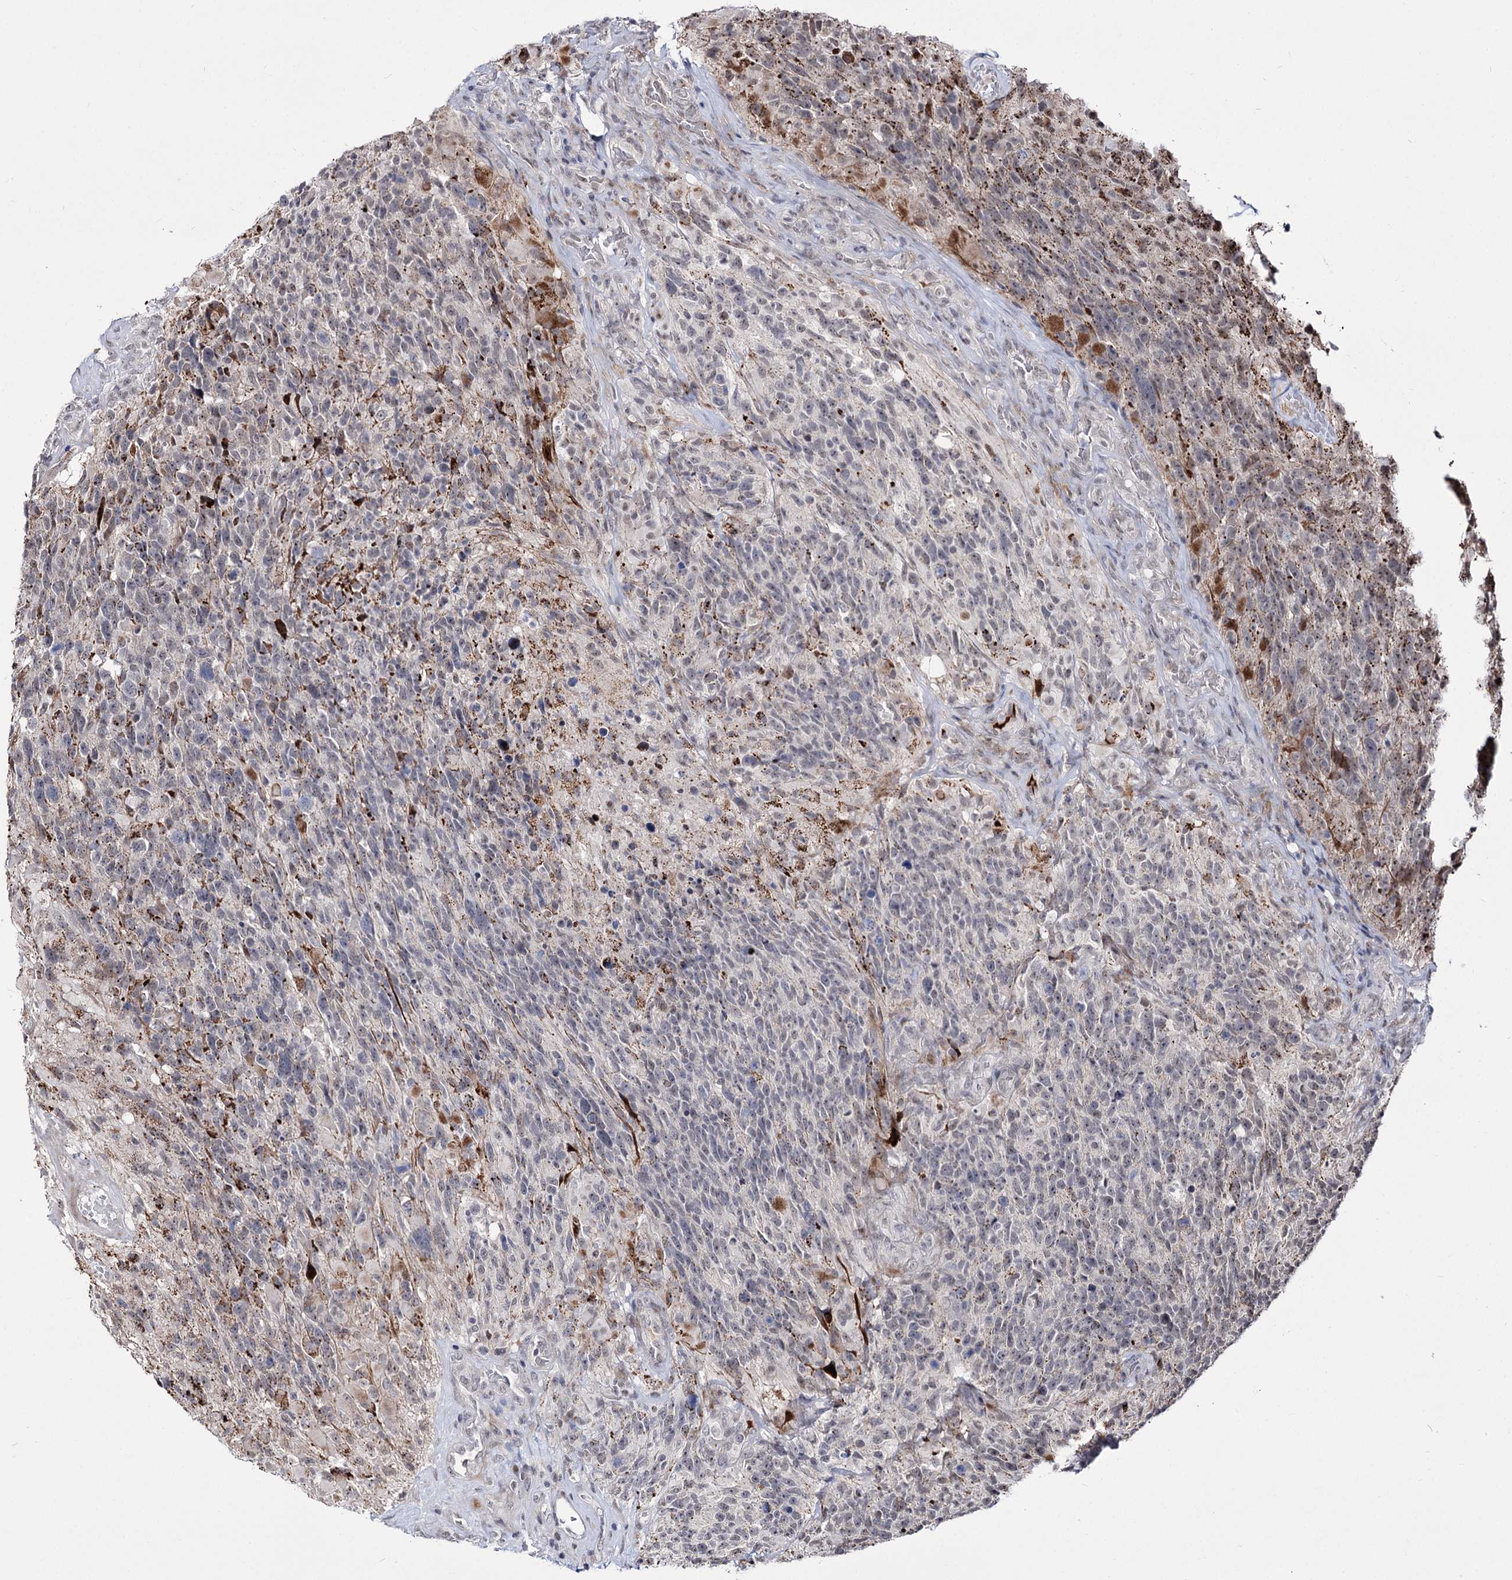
{"staining": {"intensity": "negative", "quantity": "none", "location": "none"}, "tissue": "glioma", "cell_type": "Tumor cells", "image_type": "cancer", "snomed": [{"axis": "morphology", "description": "Glioma, malignant, High grade"}, {"axis": "topography", "description": "Brain"}], "caption": "Human glioma stained for a protein using immunohistochemistry (IHC) shows no positivity in tumor cells.", "gene": "STOX1", "patient": {"sex": "male", "age": 76}}